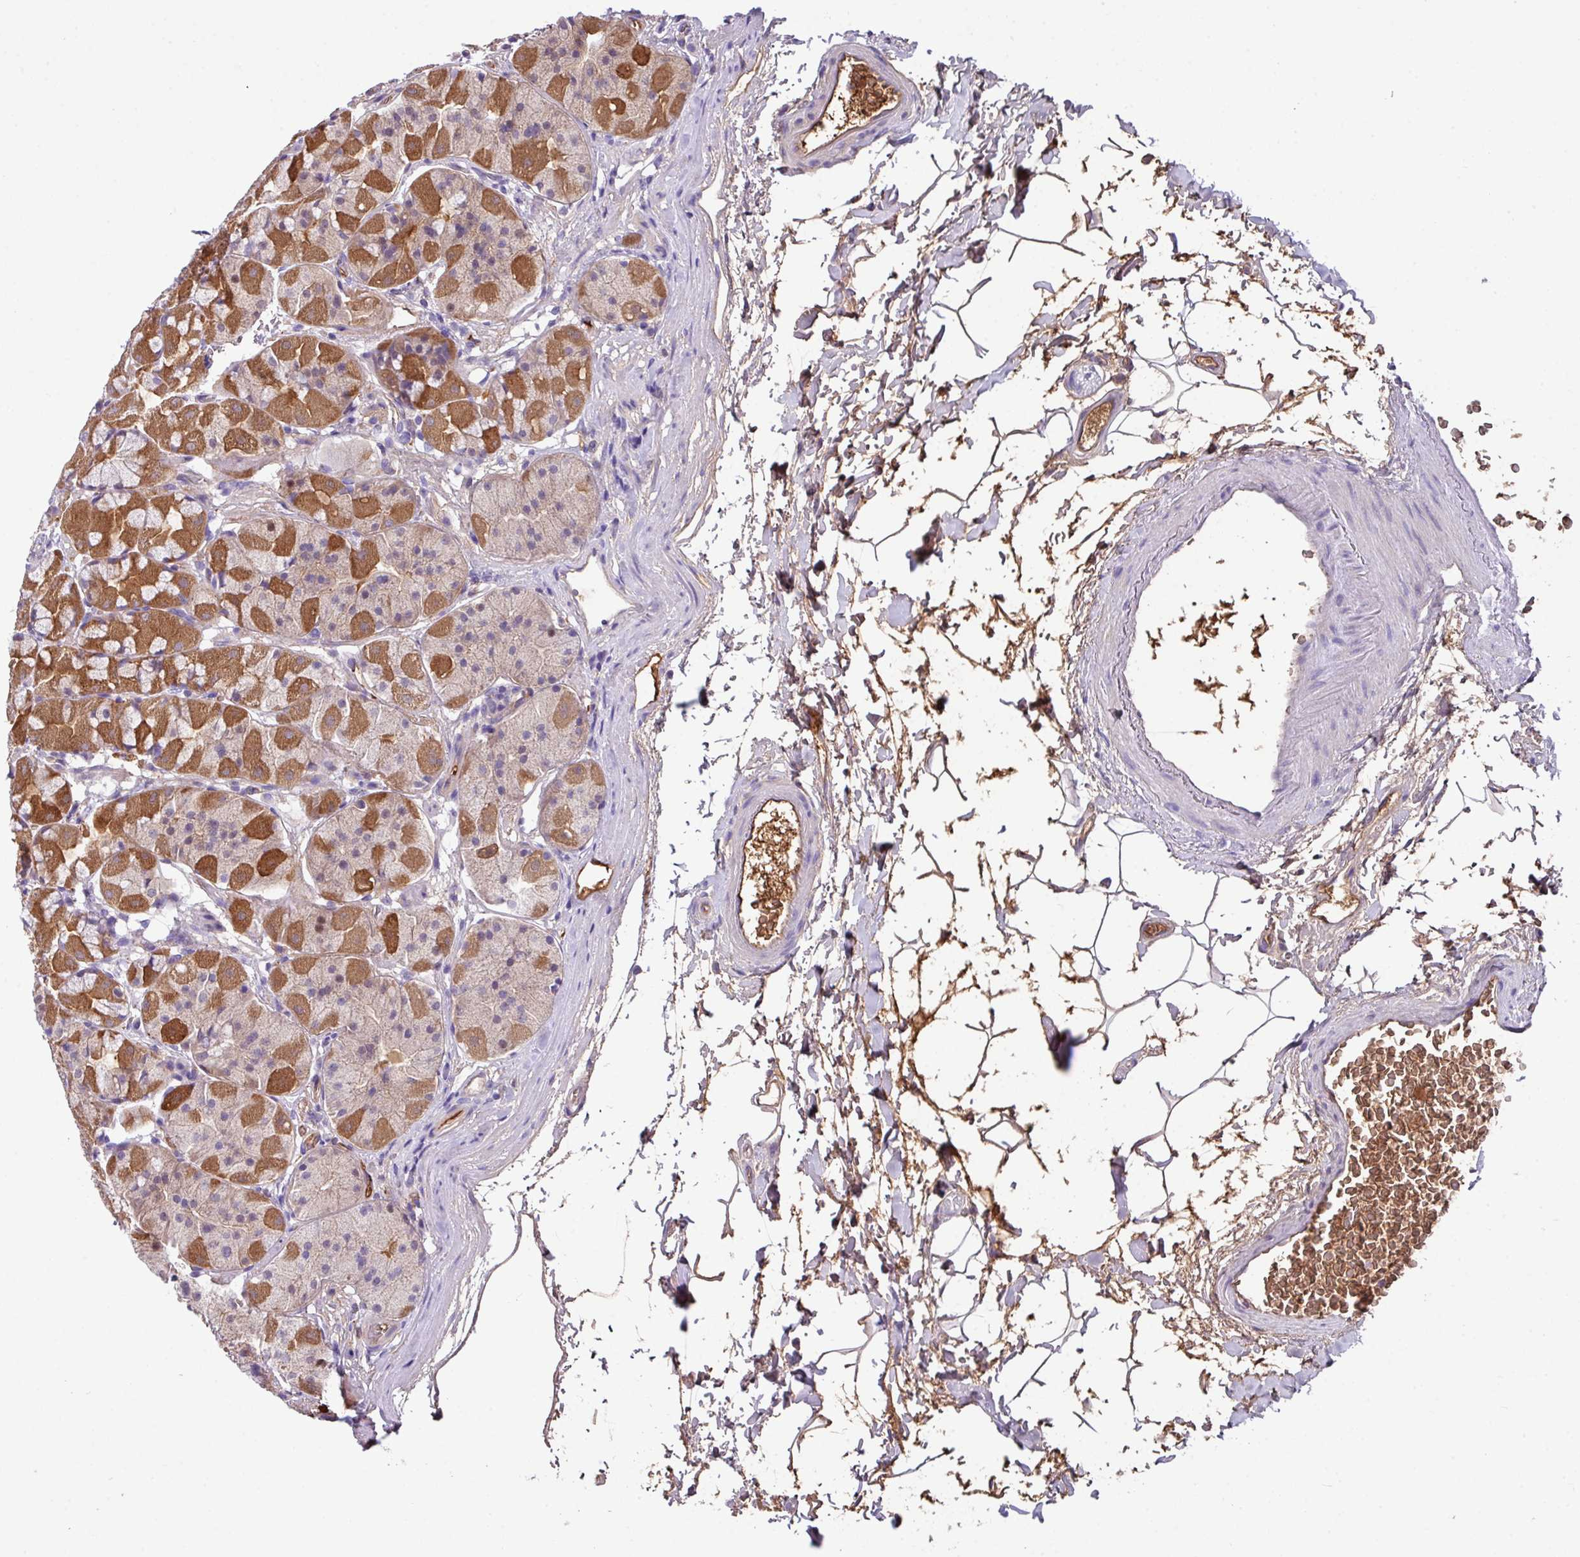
{"staining": {"intensity": "strong", "quantity": "25%-75%", "location": "cytoplasmic/membranous"}, "tissue": "stomach", "cell_type": "Glandular cells", "image_type": "normal", "snomed": [{"axis": "morphology", "description": "Normal tissue, NOS"}, {"axis": "topography", "description": "Stomach"}], "caption": "Human stomach stained for a protein (brown) exhibits strong cytoplasmic/membranous positive positivity in approximately 25%-75% of glandular cells.", "gene": "DNAL1", "patient": {"sex": "male", "age": 57}}